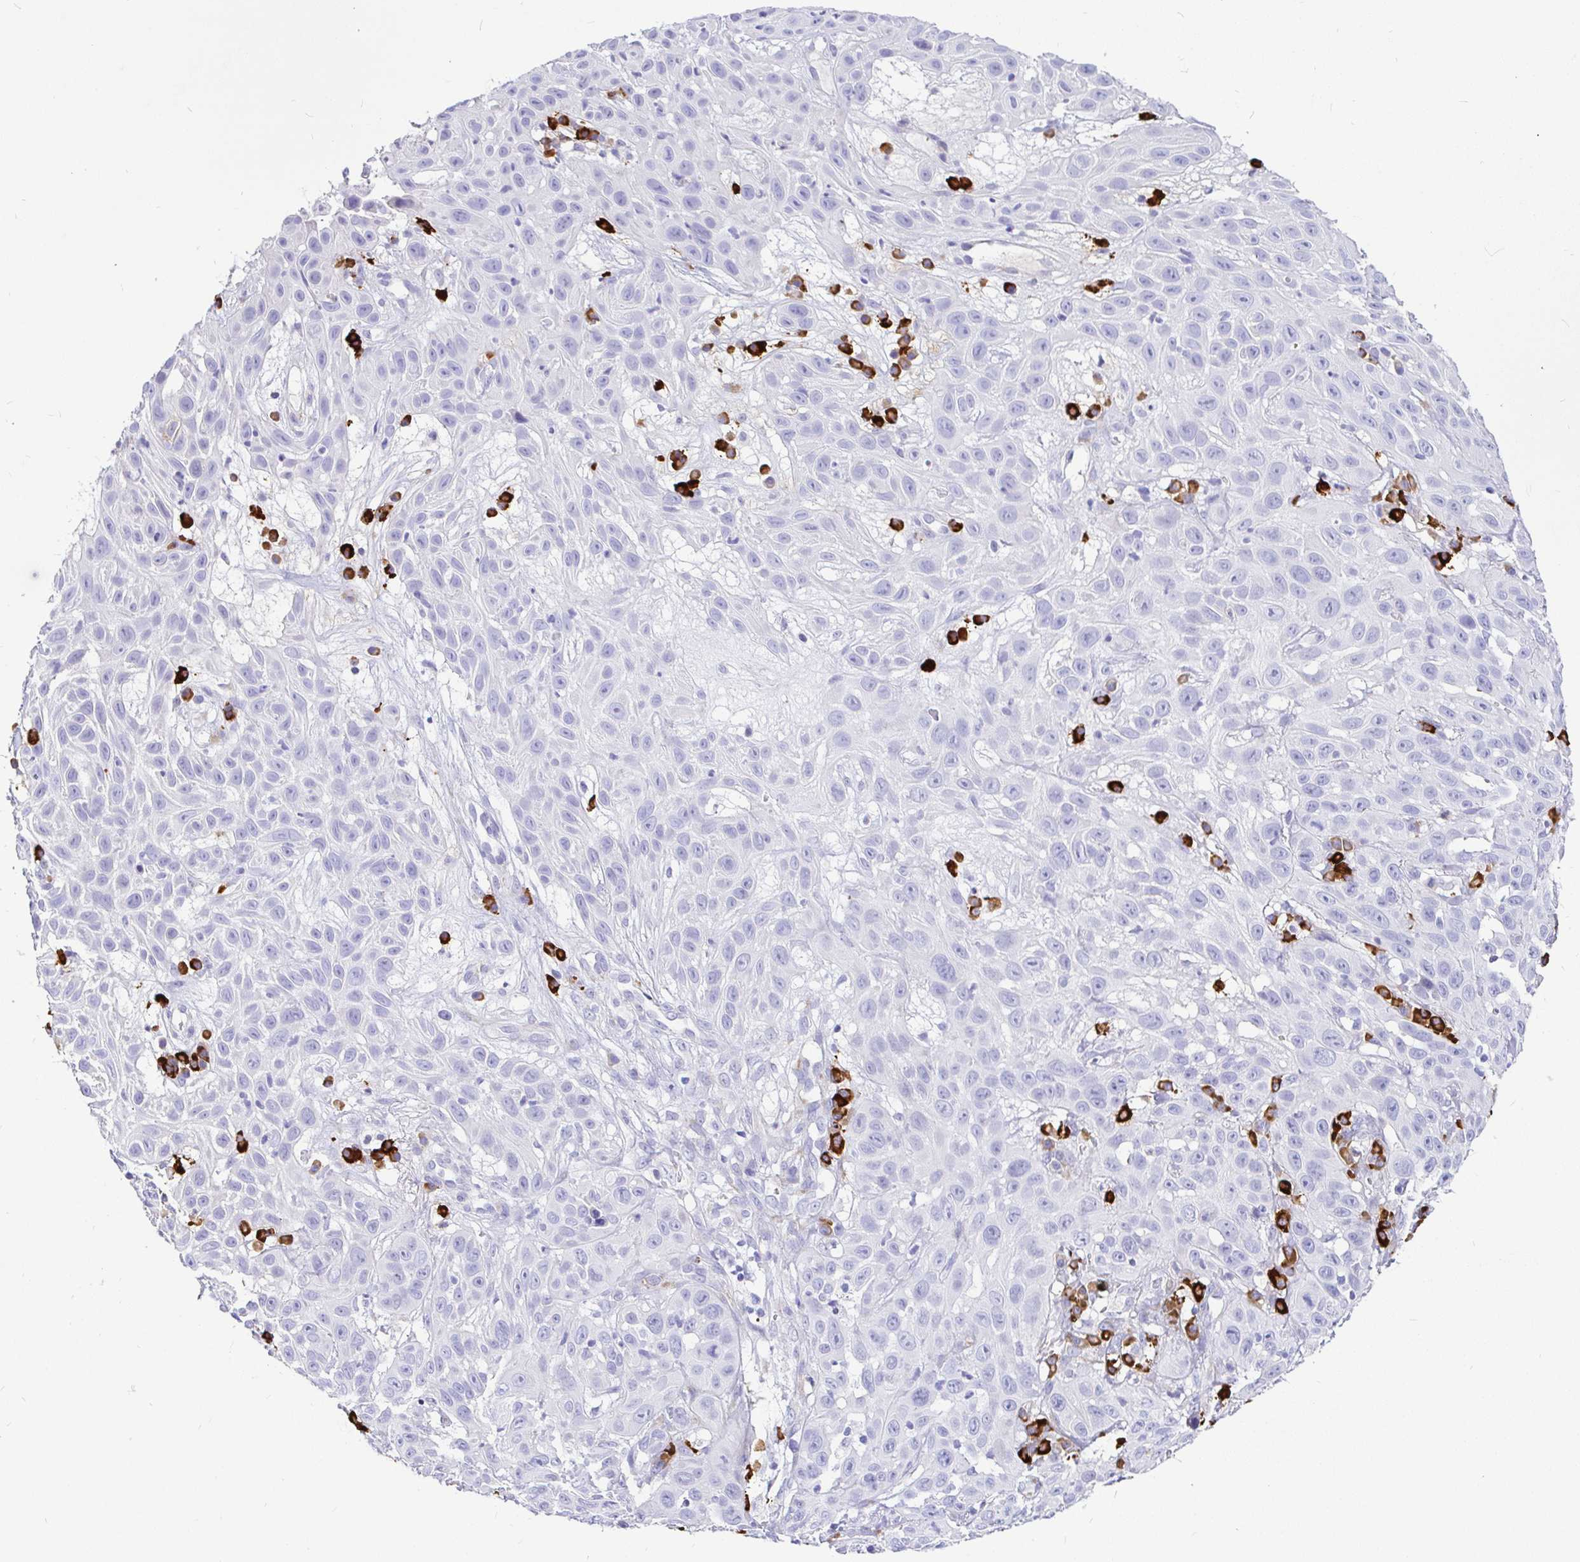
{"staining": {"intensity": "negative", "quantity": "none", "location": "none"}, "tissue": "skin cancer", "cell_type": "Tumor cells", "image_type": "cancer", "snomed": [{"axis": "morphology", "description": "Squamous cell carcinoma, NOS"}, {"axis": "topography", "description": "Skin"}], "caption": "This is an immunohistochemistry (IHC) photomicrograph of skin squamous cell carcinoma. There is no staining in tumor cells.", "gene": "CCDC62", "patient": {"sex": "male", "age": 82}}